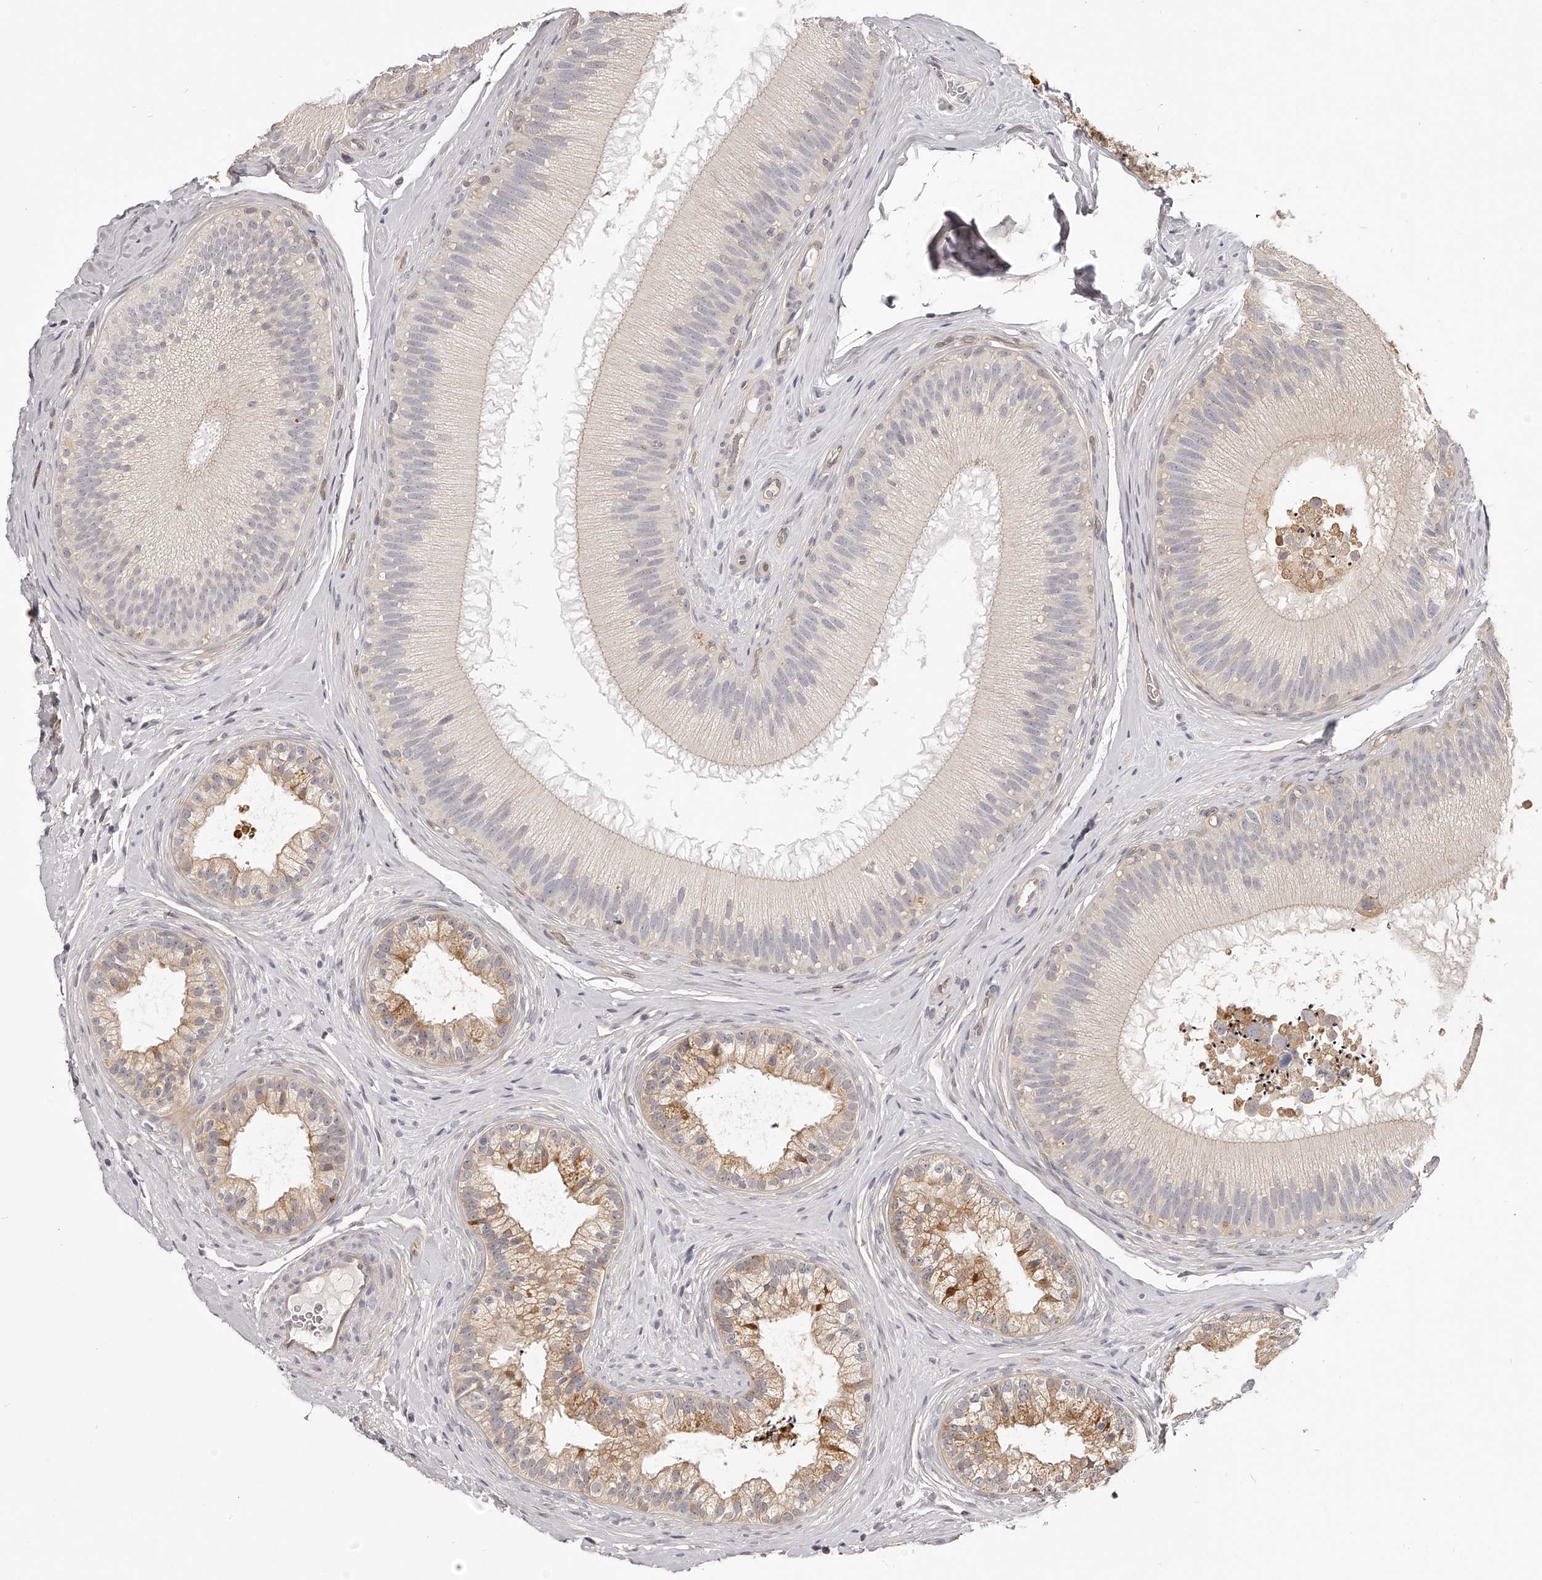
{"staining": {"intensity": "moderate", "quantity": ">75%", "location": "cytoplasmic/membranous"}, "tissue": "epididymis", "cell_type": "Glandular cells", "image_type": "normal", "snomed": [{"axis": "morphology", "description": "Normal tissue, NOS"}, {"axis": "topography", "description": "Epididymis"}], "caption": "Immunohistochemical staining of unremarkable human epididymis demonstrates moderate cytoplasmic/membranous protein positivity in about >75% of glandular cells.", "gene": "ZNF582", "patient": {"sex": "male", "age": 45}}